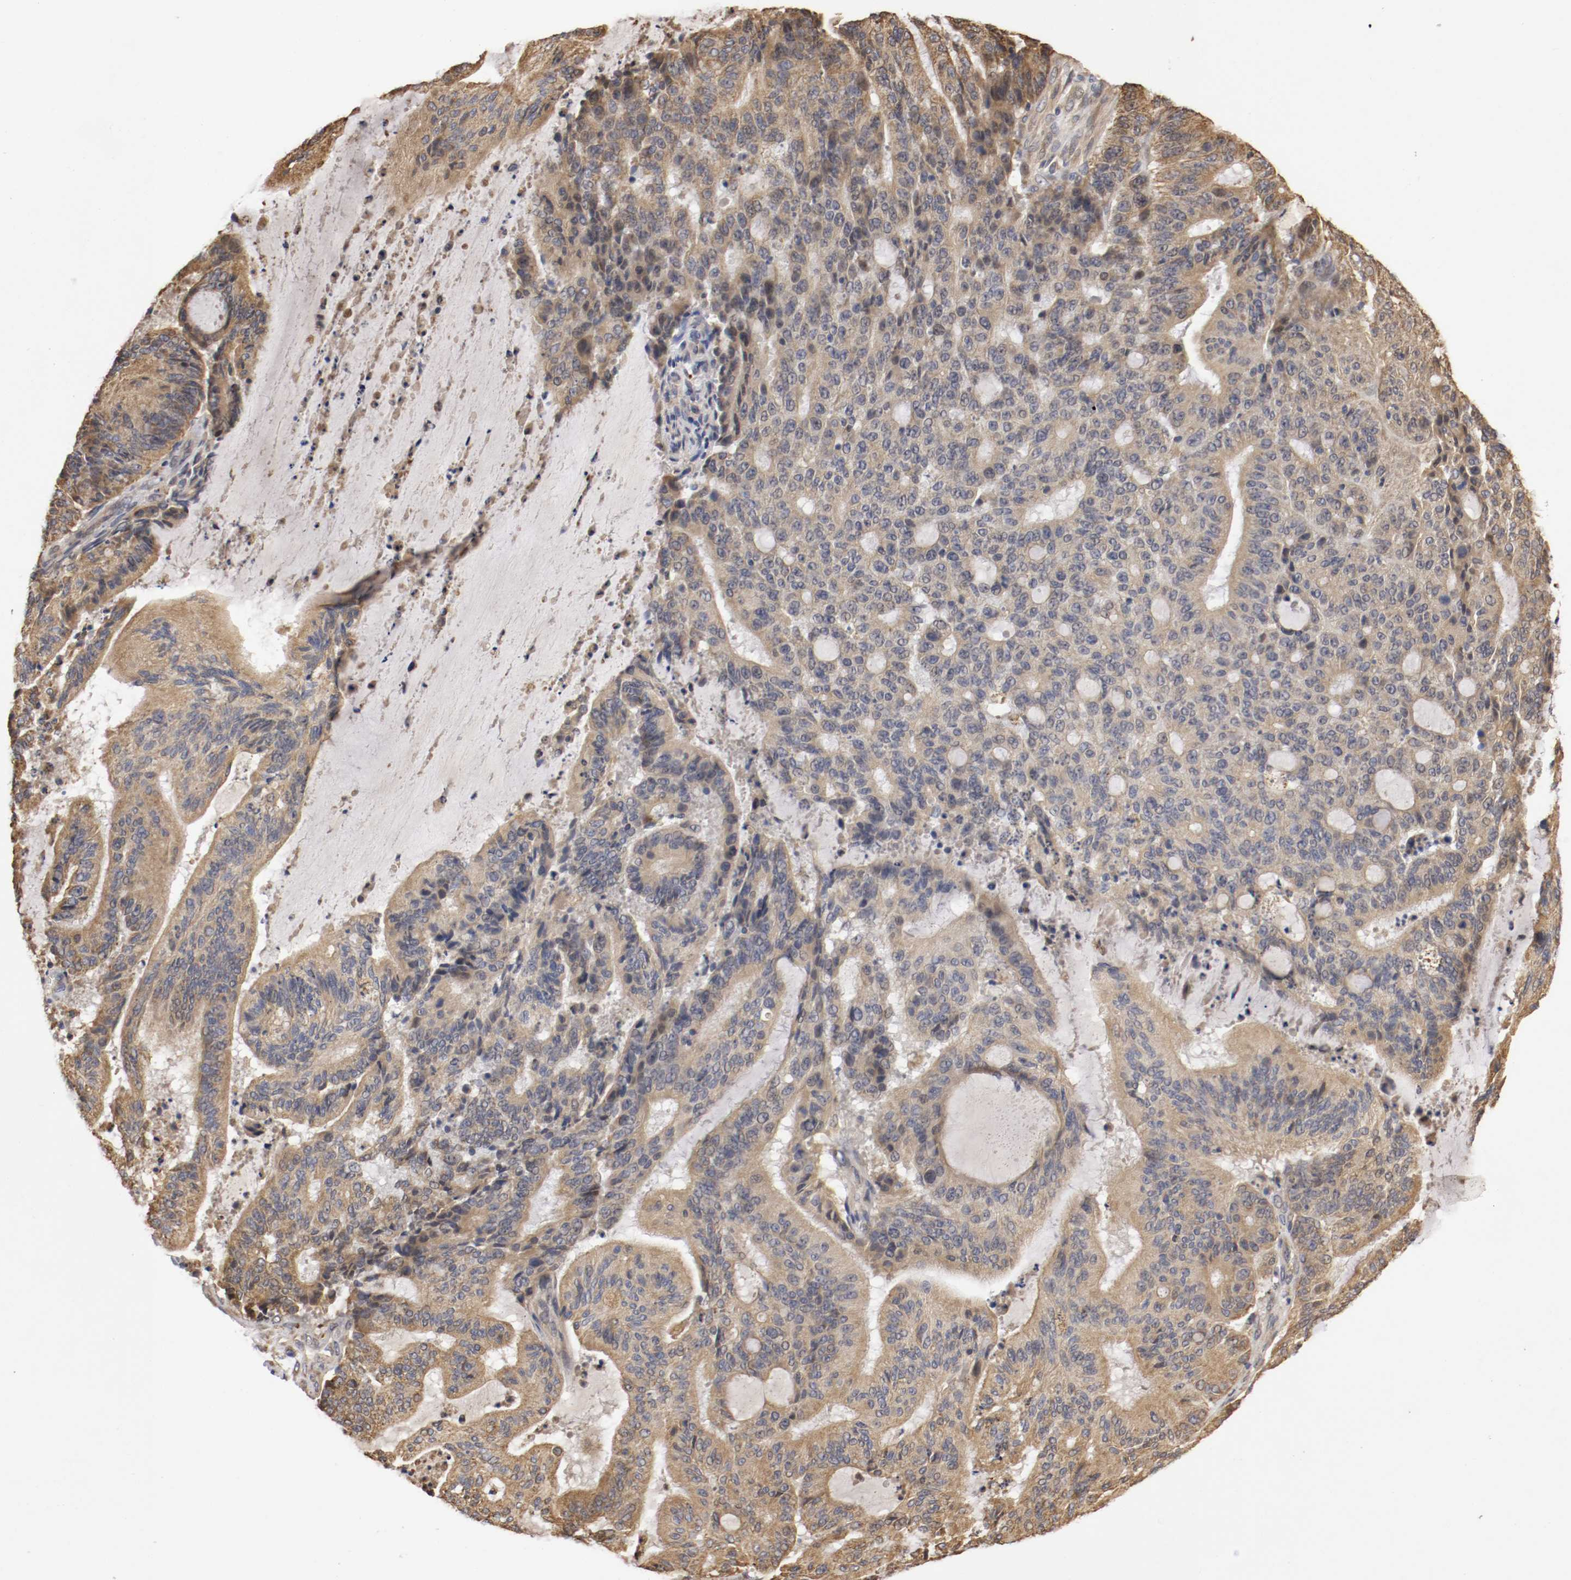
{"staining": {"intensity": "moderate", "quantity": ">75%", "location": "cytoplasmic/membranous"}, "tissue": "liver cancer", "cell_type": "Tumor cells", "image_type": "cancer", "snomed": [{"axis": "morphology", "description": "Cholangiocarcinoma"}, {"axis": "topography", "description": "Liver"}], "caption": "Moderate cytoplasmic/membranous positivity is appreciated in about >75% of tumor cells in cholangiocarcinoma (liver).", "gene": "VEZT", "patient": {"sex": "female", "age": 73}}